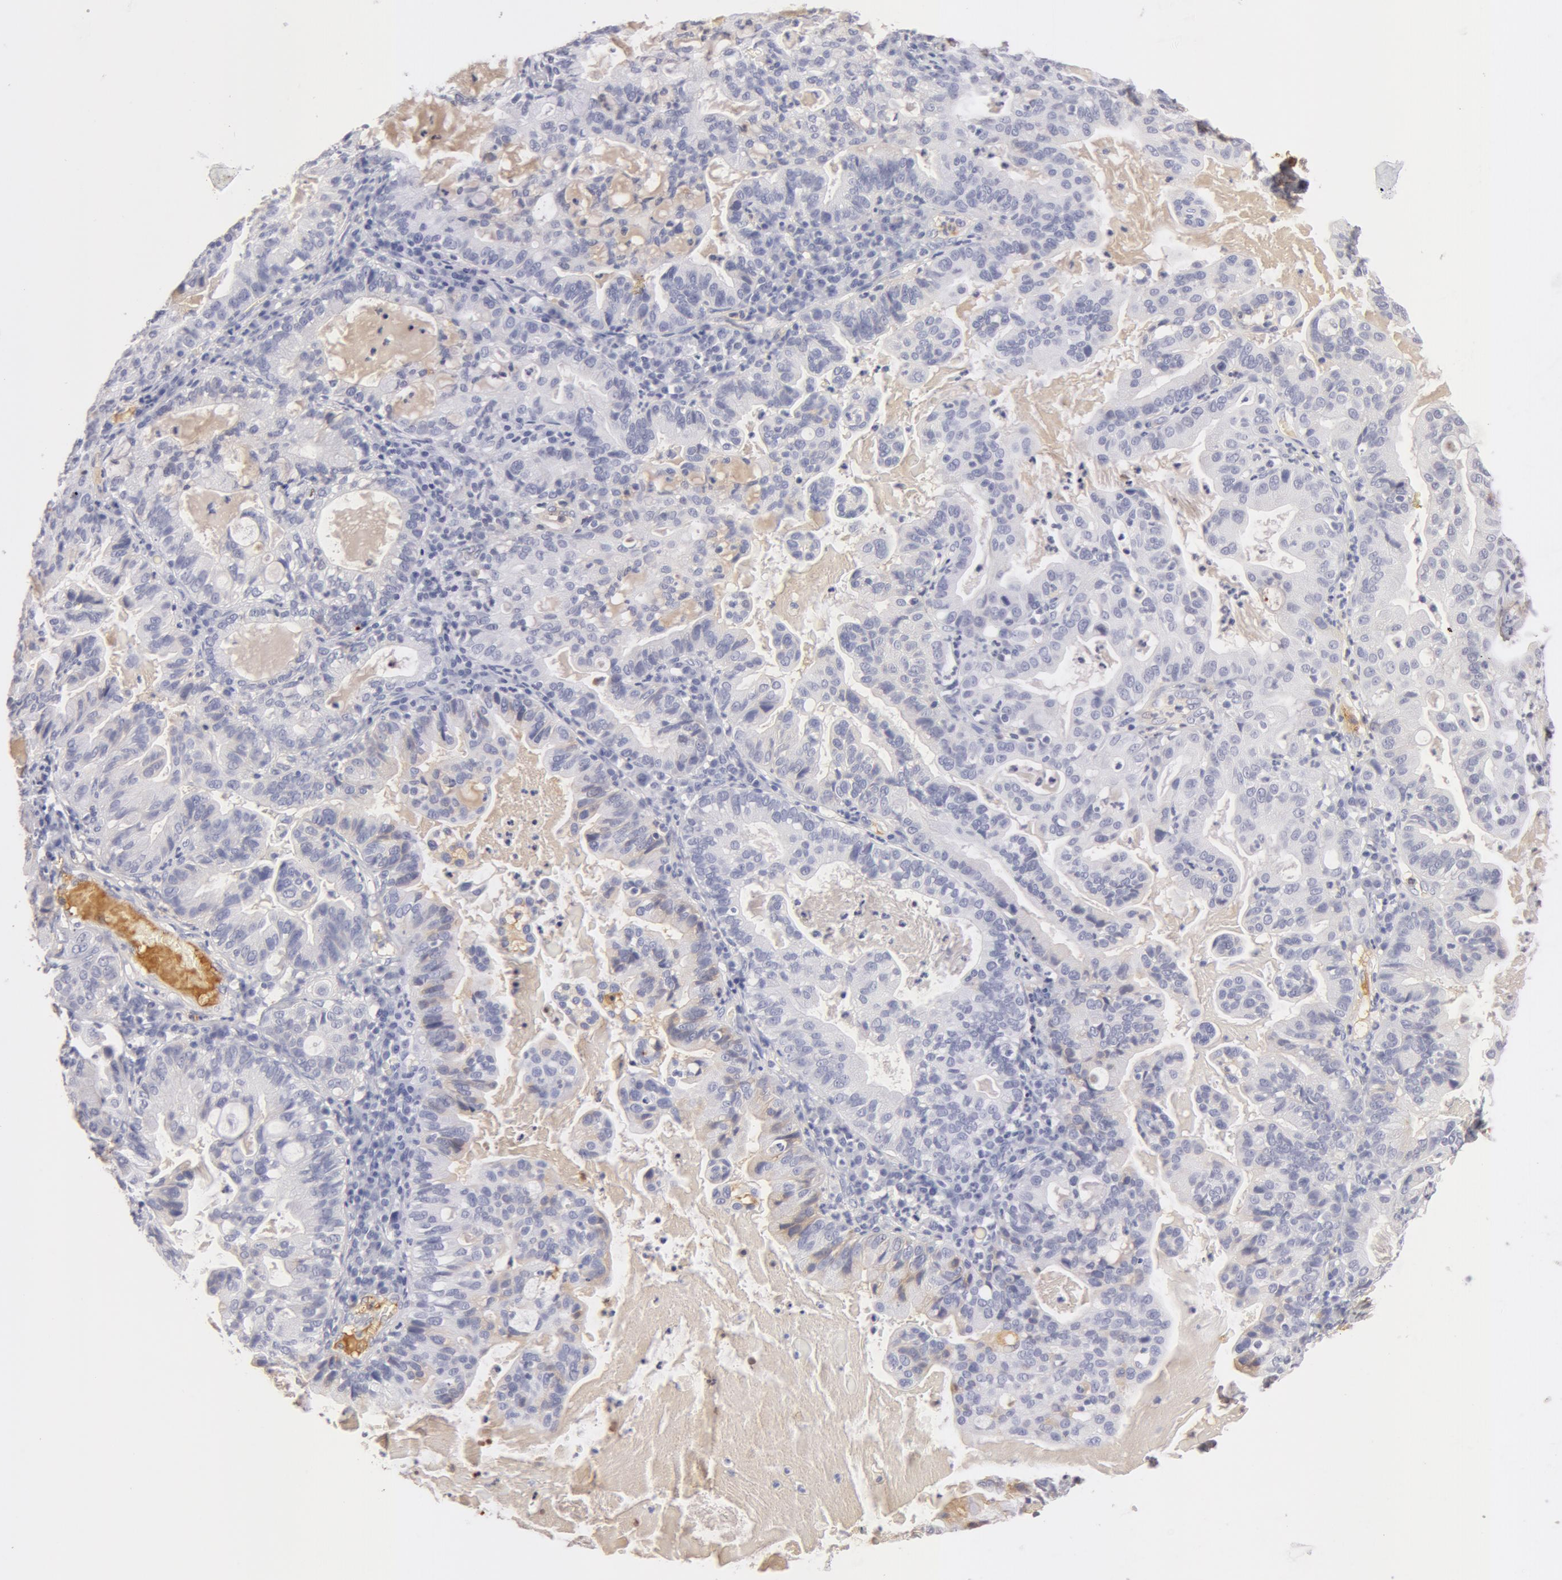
{"staining": {"intensity": "negative", "quantity": "none", "location": "none"}, "tissue": "cervical cancer", "cell_type": "Tumor cells", "image_type": "cancer", "snomed": [{"axis": "morphology", "description": "Adenocarcinoma, NOS"}, {"axis": "topography", "description": "Cervix"}], "caption": "A histopathology image of human adenocarcinoma (cervical) is negative for staining in tumor cells.", "gene": "AHSG", "patient": {"sex": "female", "age": 41}}